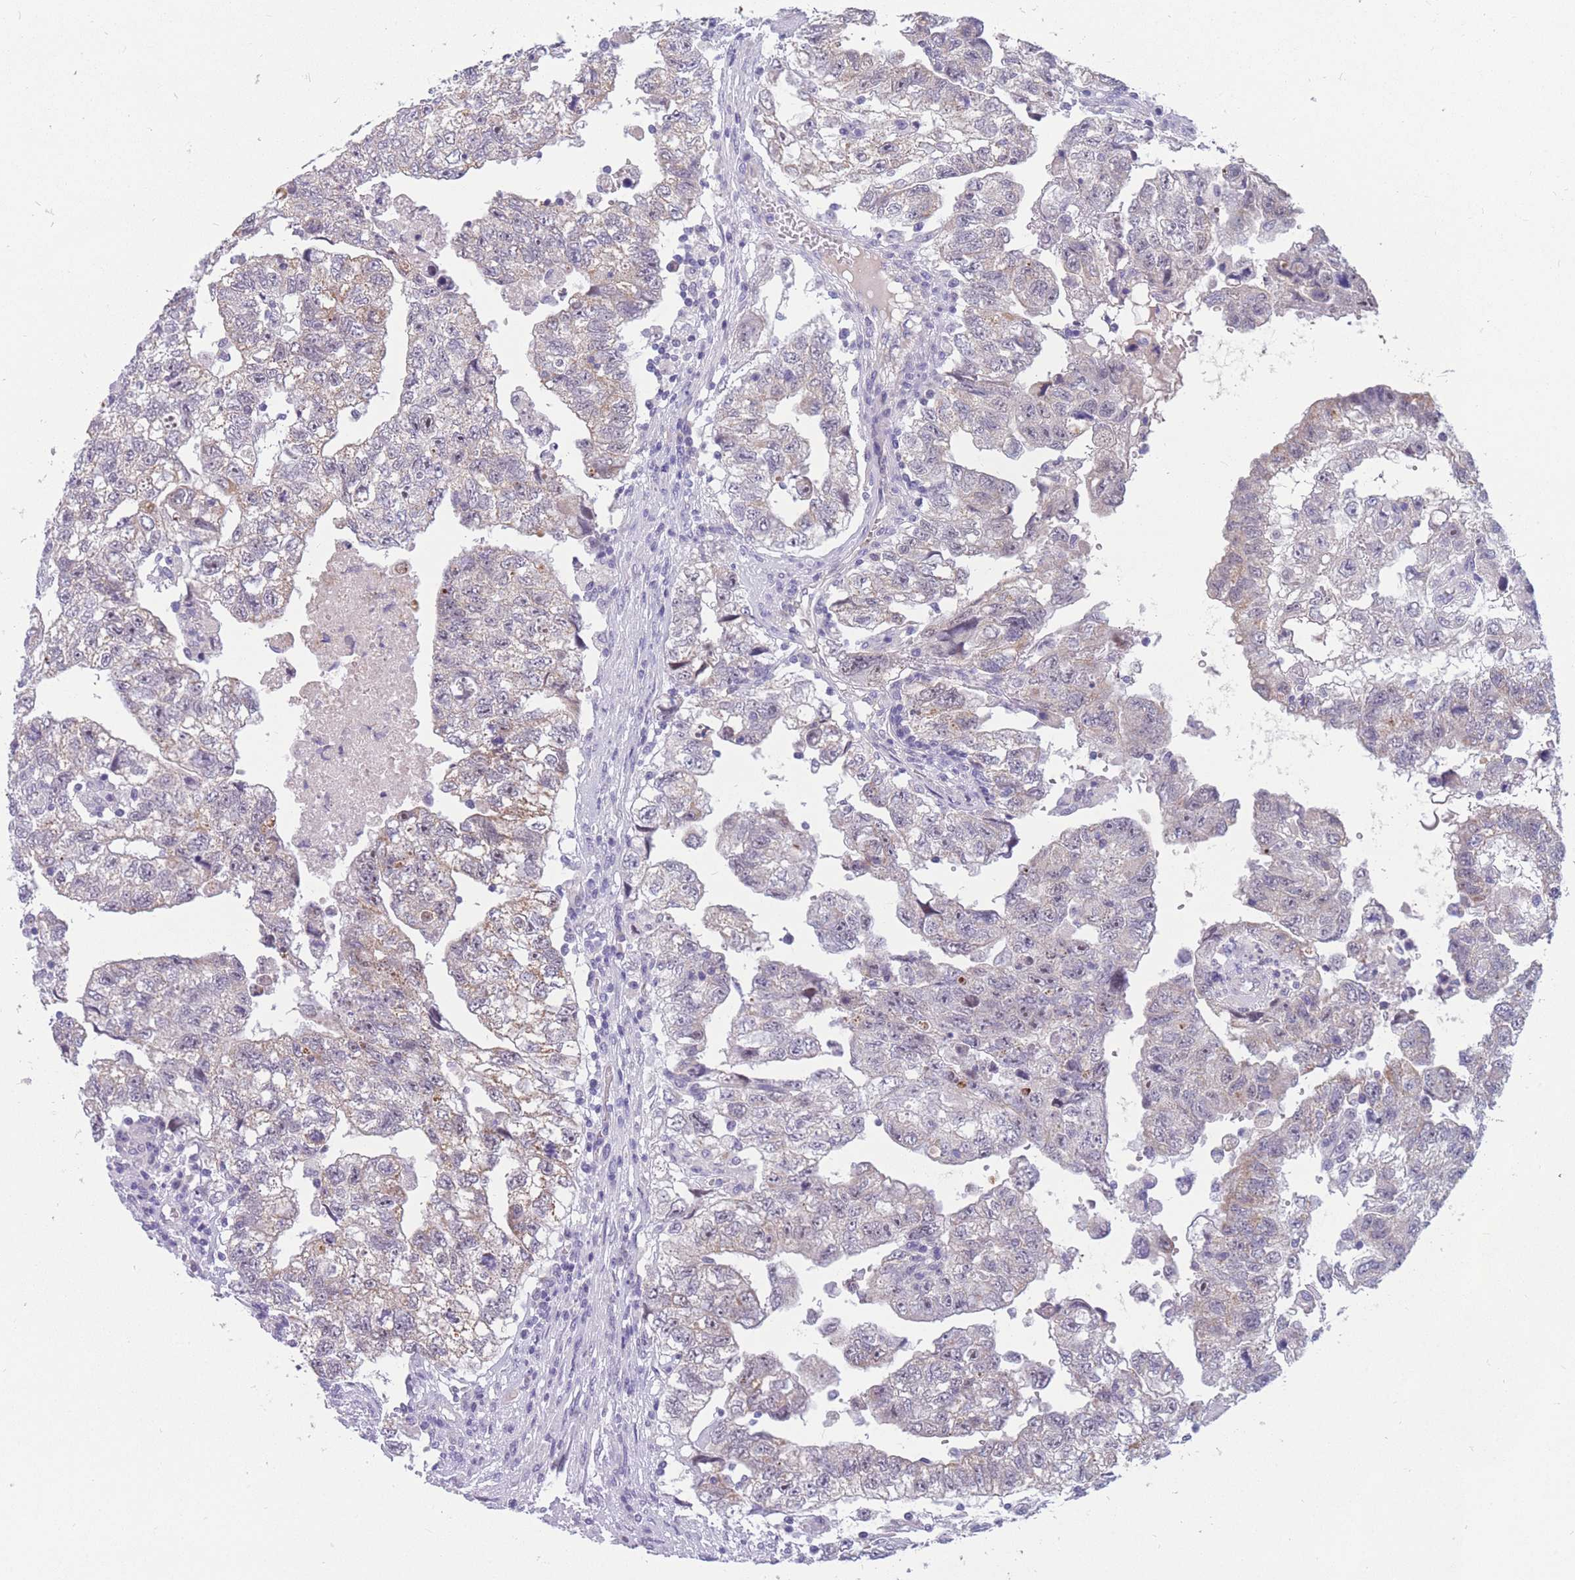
{"staining": {"intensity": "negative", "quantity": "none", "location": "none"}, "tissue": "testis cancer", "cell_type": "Tumor cells", "image_type": "cancer", "snomed": [{"axis": "morphology", "description": "Carcinoma, Embryonal, NOS"}, {"axis": "topography", "description": "Testis"}], "caption": "An image of testis embryonal carcinoma stained for a protein reveals no brown staining in tumor cells.", "gene": "DDX49", "patient": {"sex": "male", "age": 36}}